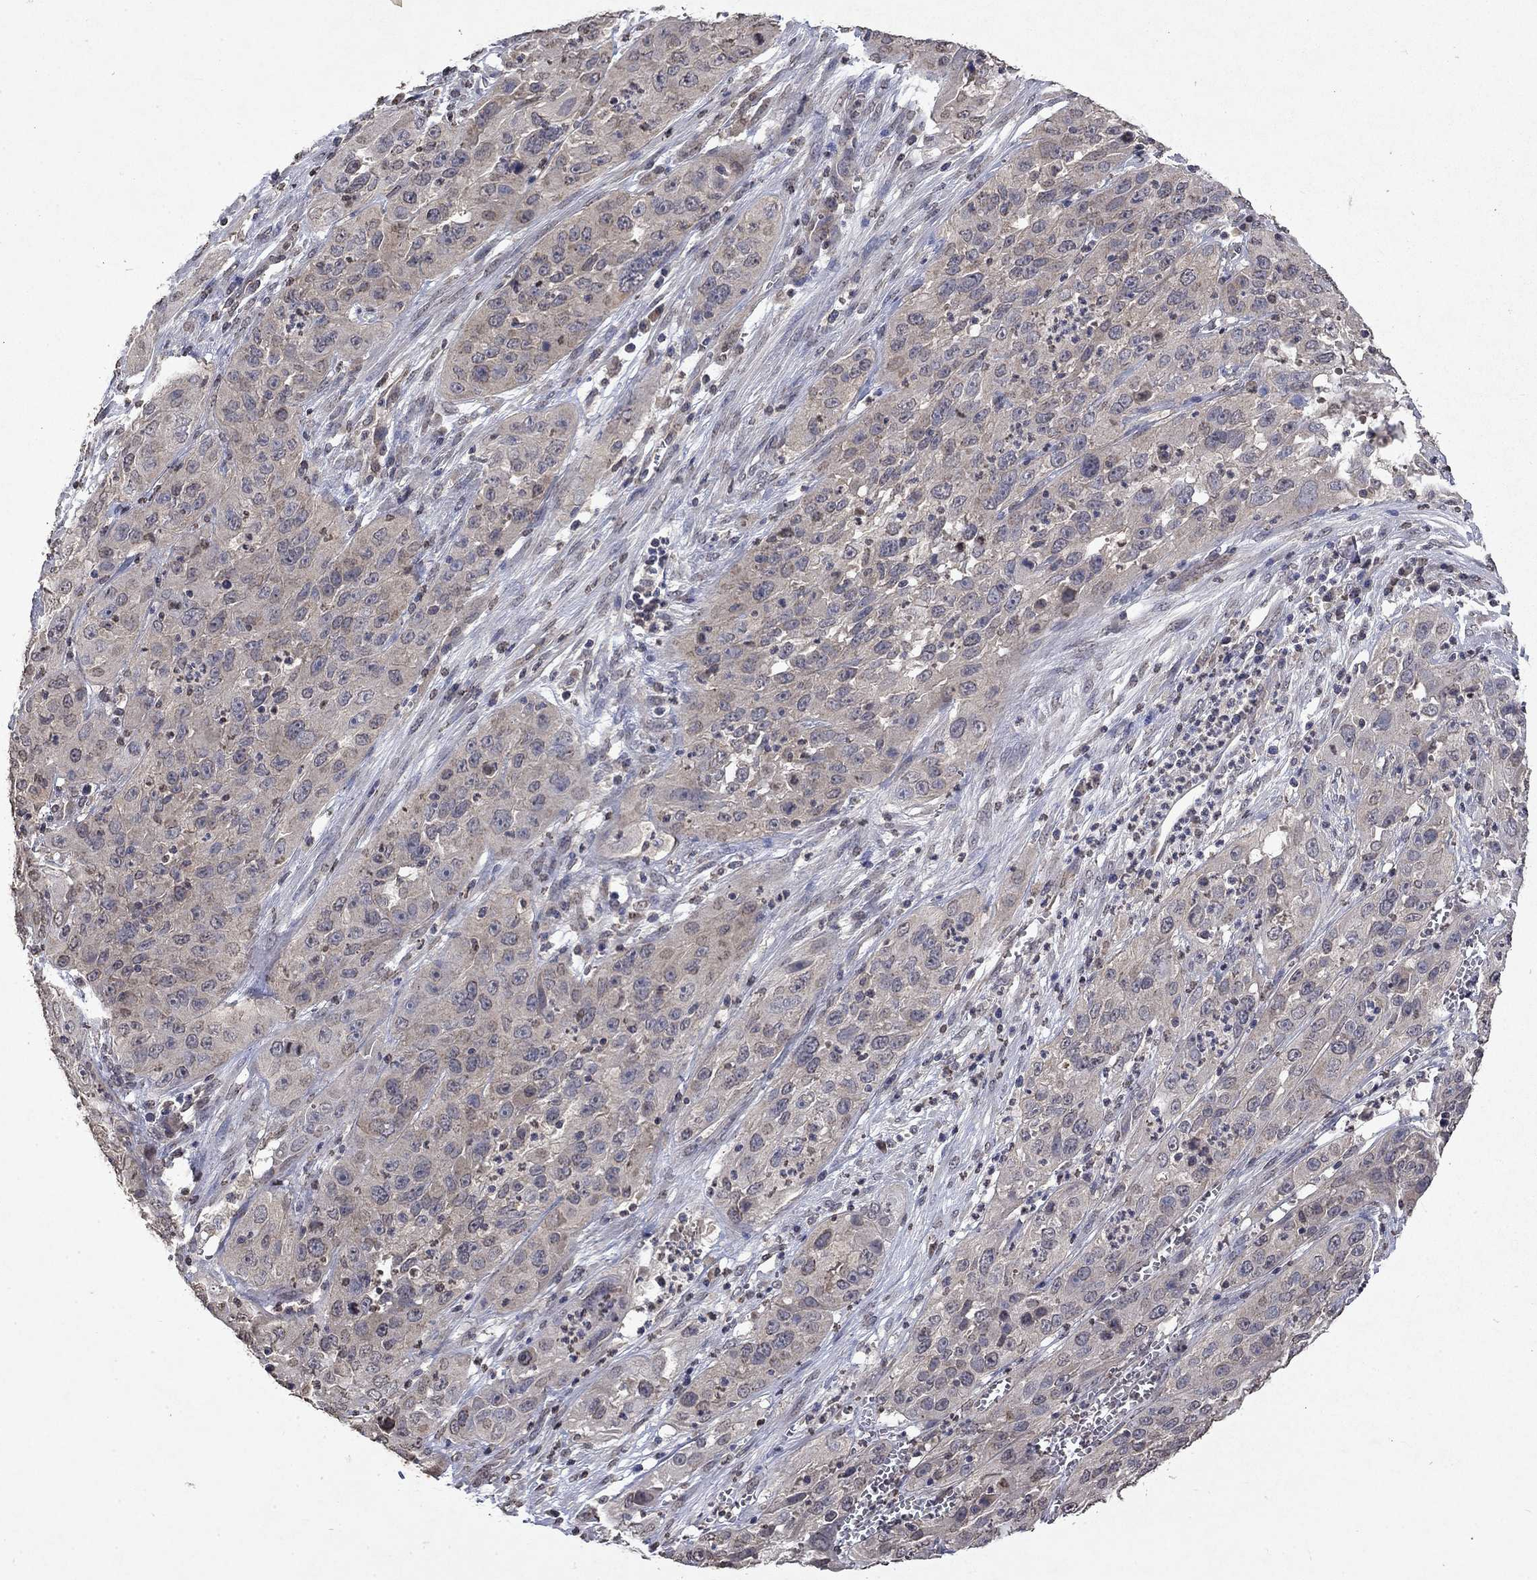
{"staining": {"intensity": "weak", "quantity": "25%-75%", "location": "cytoplasmic/membranous"}, "tissue": "cervical cancer", "cell_type": "Tumor cells", "image_type": "cancer", "snomed": [{"axis": "morphology", "description": "Squamous cell carcinoma, NOS"}, {"axis": "topography", "description": "Cervix"}], "caption": "Immunohistochemical staining of cervical squamous cell carcinoma exhibits low levels of weak cytoplasmic/membranous protein positivity in about 25%-75% of tumor cells.", "gene": "TTC38", "patient": {"sex": "female", "age": 32}}